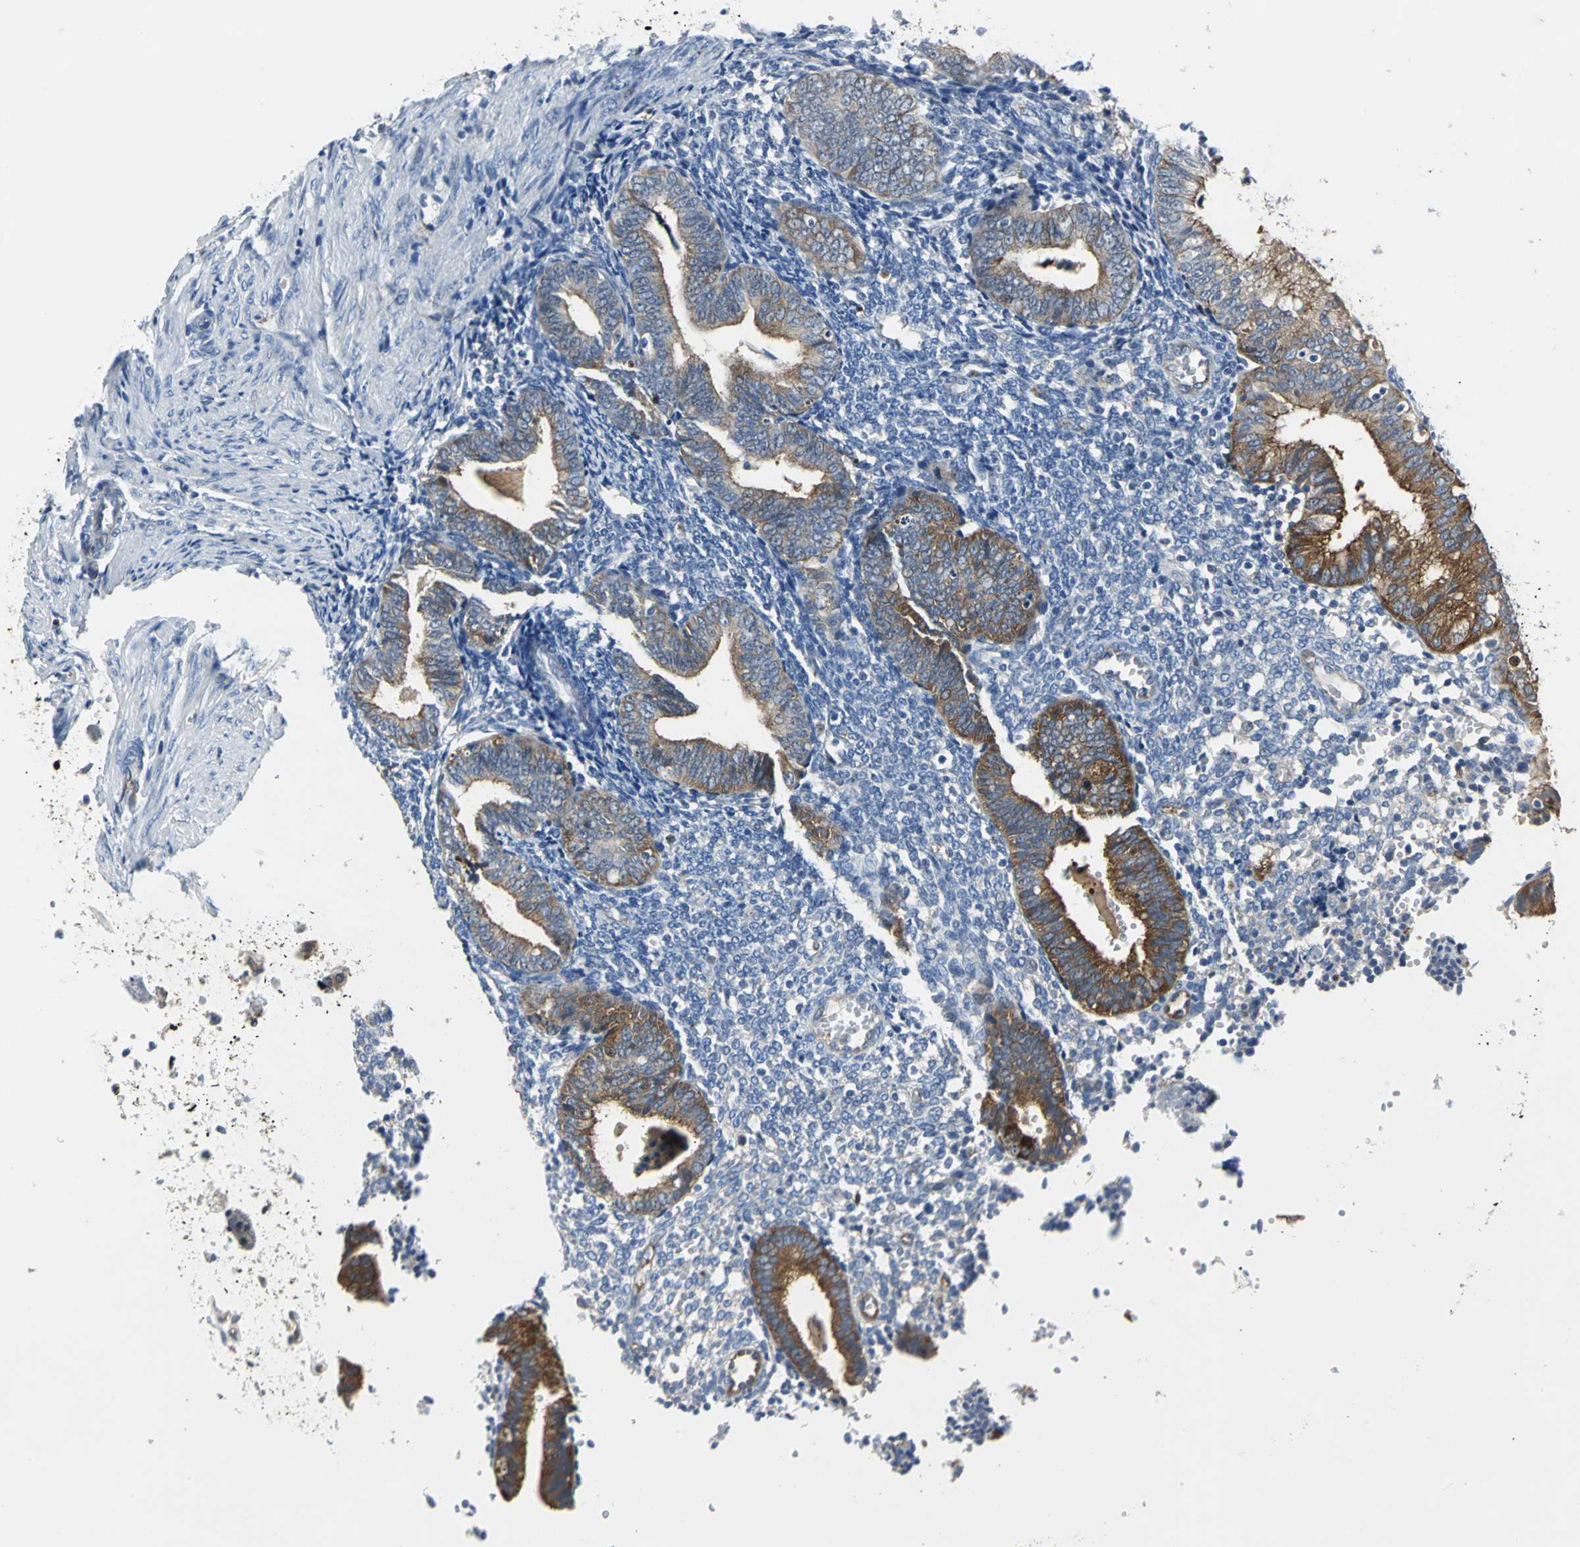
{"staining": {"intensity": "negative", "quantity": "none", "location": "none"}, "tissue": "endometrium", "cell_type": "Cells in endometrial stroma", "image_type": "normal", "snomed": [{"axis": "morphology", "description": "Normal tissue, NOS"}, {"axis": "topography", "description": "Endometrium"}], "caption": "Normal endometrium was stained to show a protein in brown. There is no significant expression in cells in endometrial stroma. (DAB immunohistochemistry, high magnification).", "gene": "ENSG00000285130", "patient": {"sex": "female", "age": 61}}